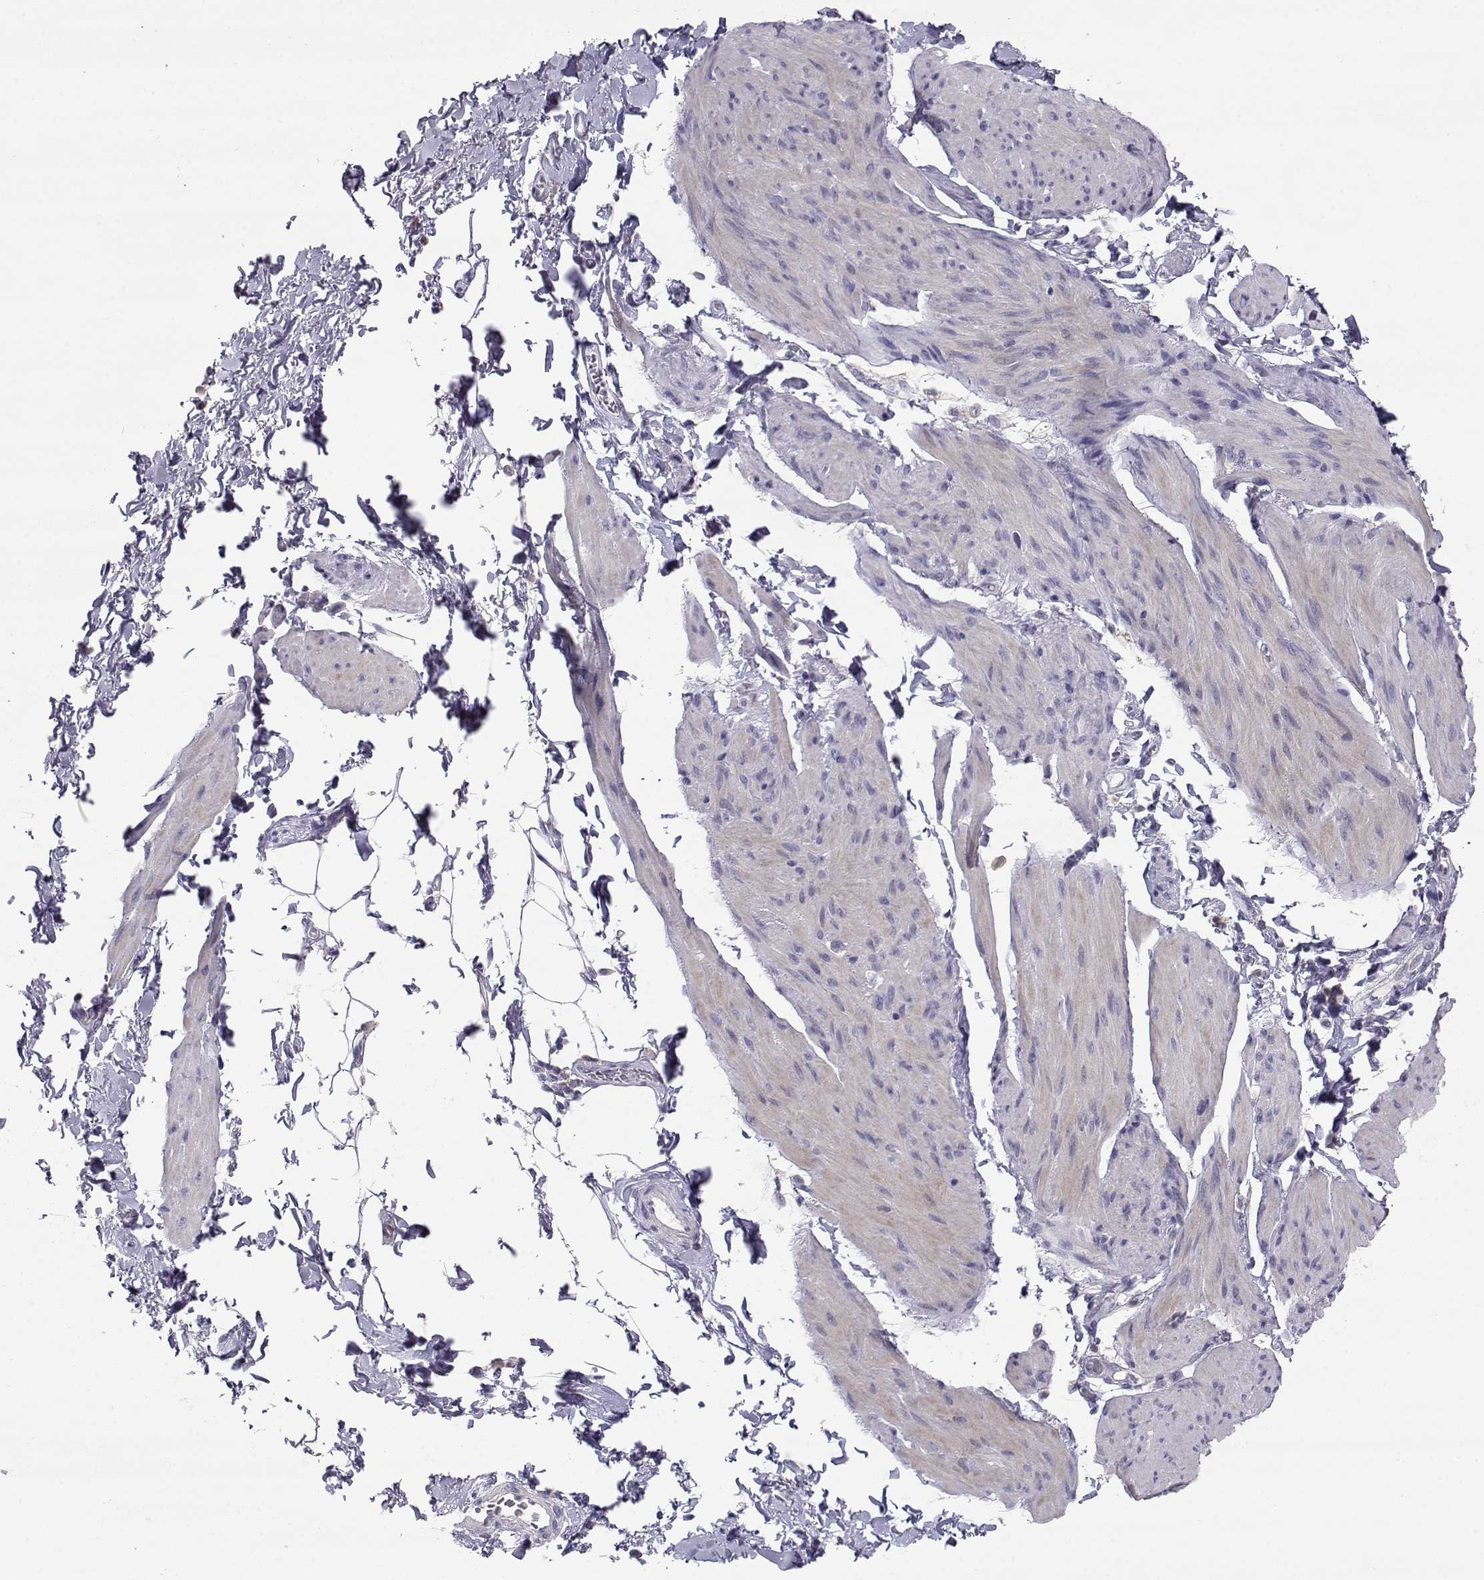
{"staining": {"intensity": "negative", "quantity": "none", "location": "none"}, "tissue": "smooth muscle", "cell_type": "Smooth muscle cells", "image_type": "normal", "snomed": [{"axis": "morphology", "description": "Normal tissue, NOS"}, {"axis": "topography", "description": "Adipose tissue"}, {"axis": "topography", "description": "Smooth muscle"}, {"axis": "topography", "description": "Peripheral nerve tissue"}], "caption": "The histopathology image shows no staining of smooth muscle cells in benign smooth muscle.", "gene": "NPVF", "patient": {"sex": "male", "age": 83}}